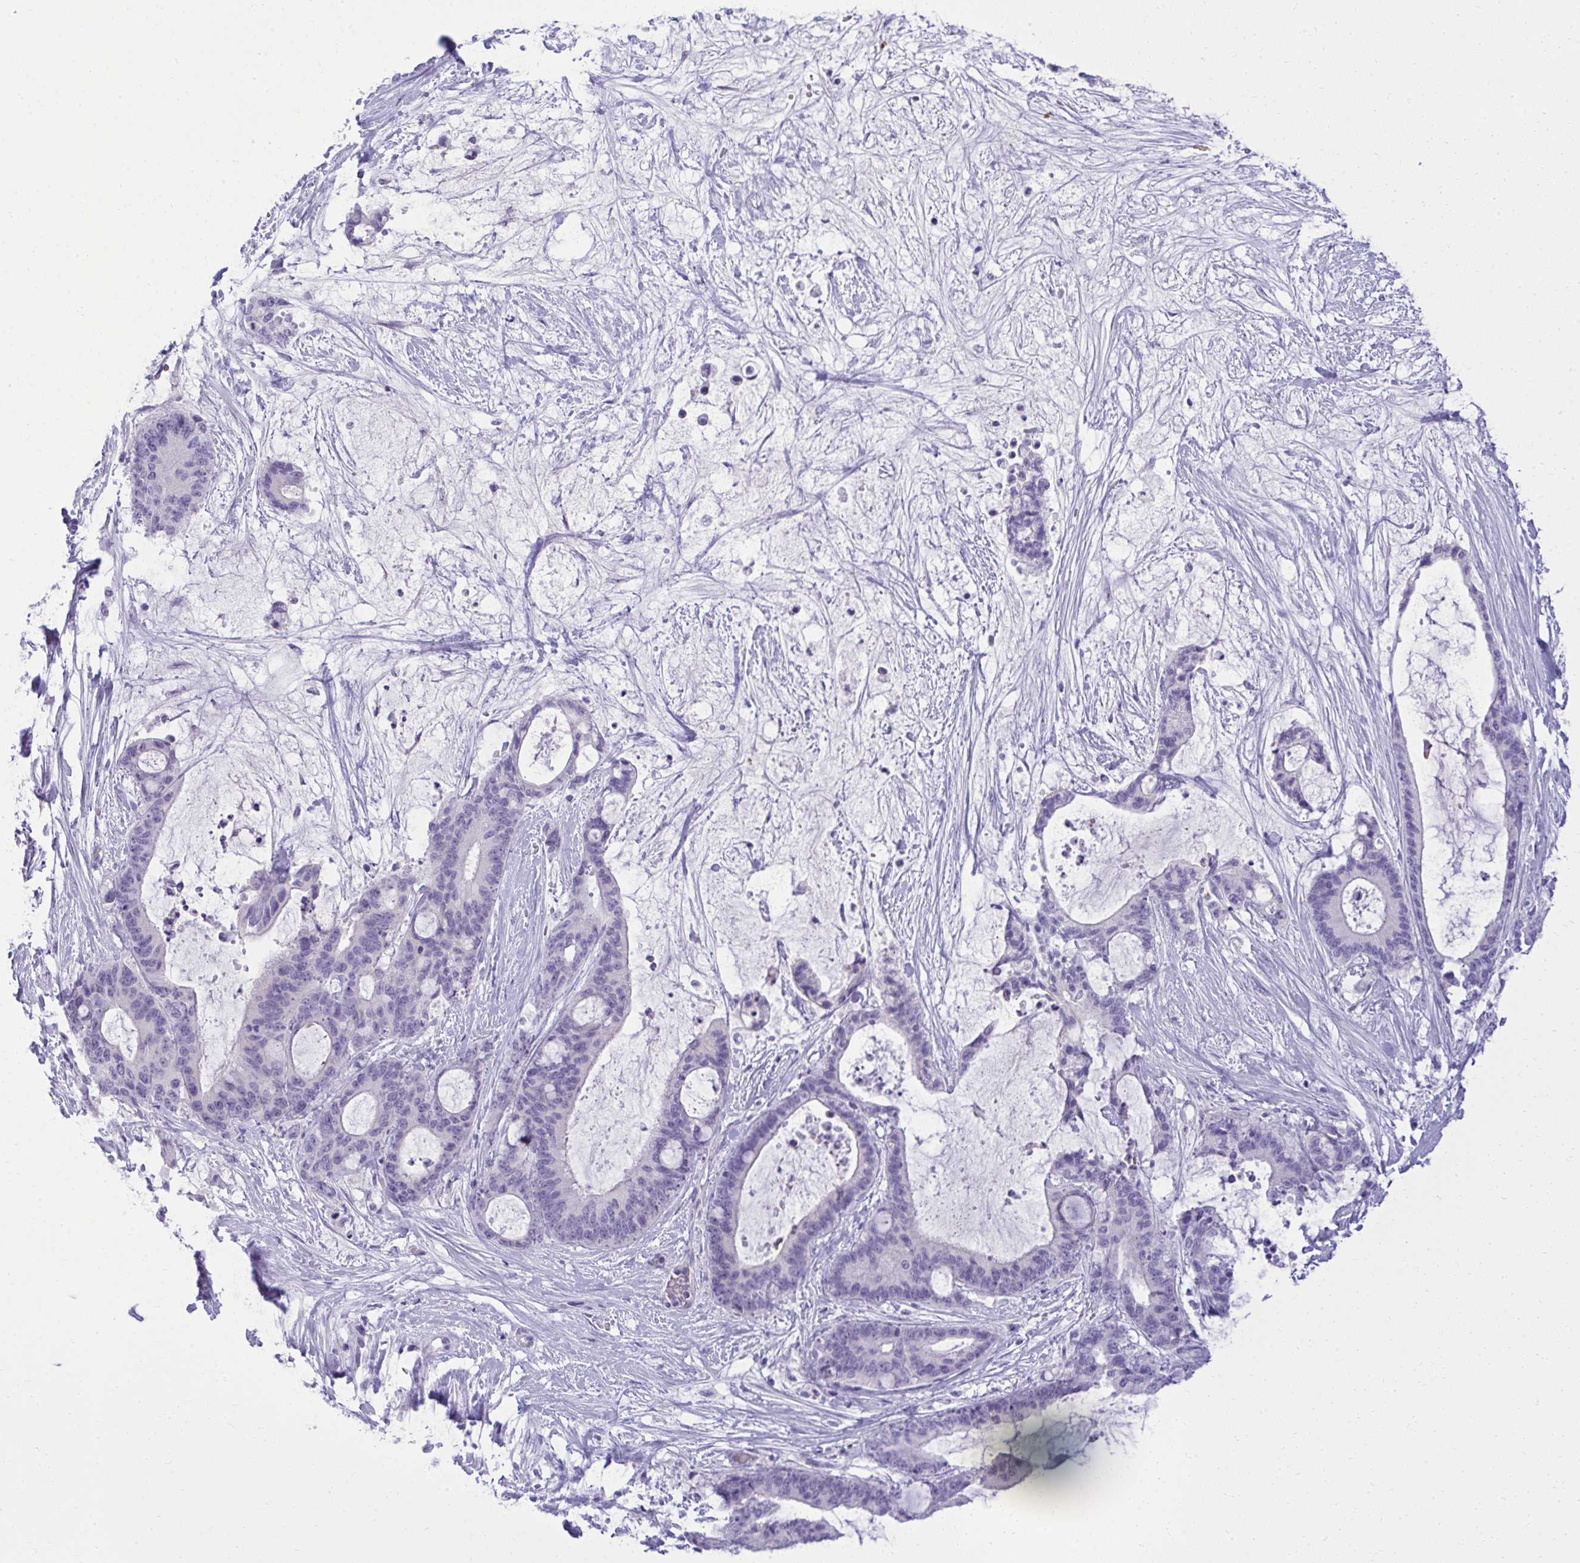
{"staining": {"intensity": "negative", "quantity": "none", "location": "none"}, "tissue": "liver cancer", "cell_type": "Tumor cells", "image_type": "cancer", "snomed": [{"axis": "morphology", "description": "Normal tissue, NOS"}, {"axis": "morphology", "description": "Cholangiocarcinoma"}, {"axis": "topography", "description": "Liver"}, {"axis": "topography", "description": "Peripheral nerve tissue"}], "caption": "Immunohistochemistry (IHC) of liver cholangiocarcinoma demonstrates no staining in tumor cells.", "gene": "PITPNM3", "patient": {"sex": "female", "age": 73}}